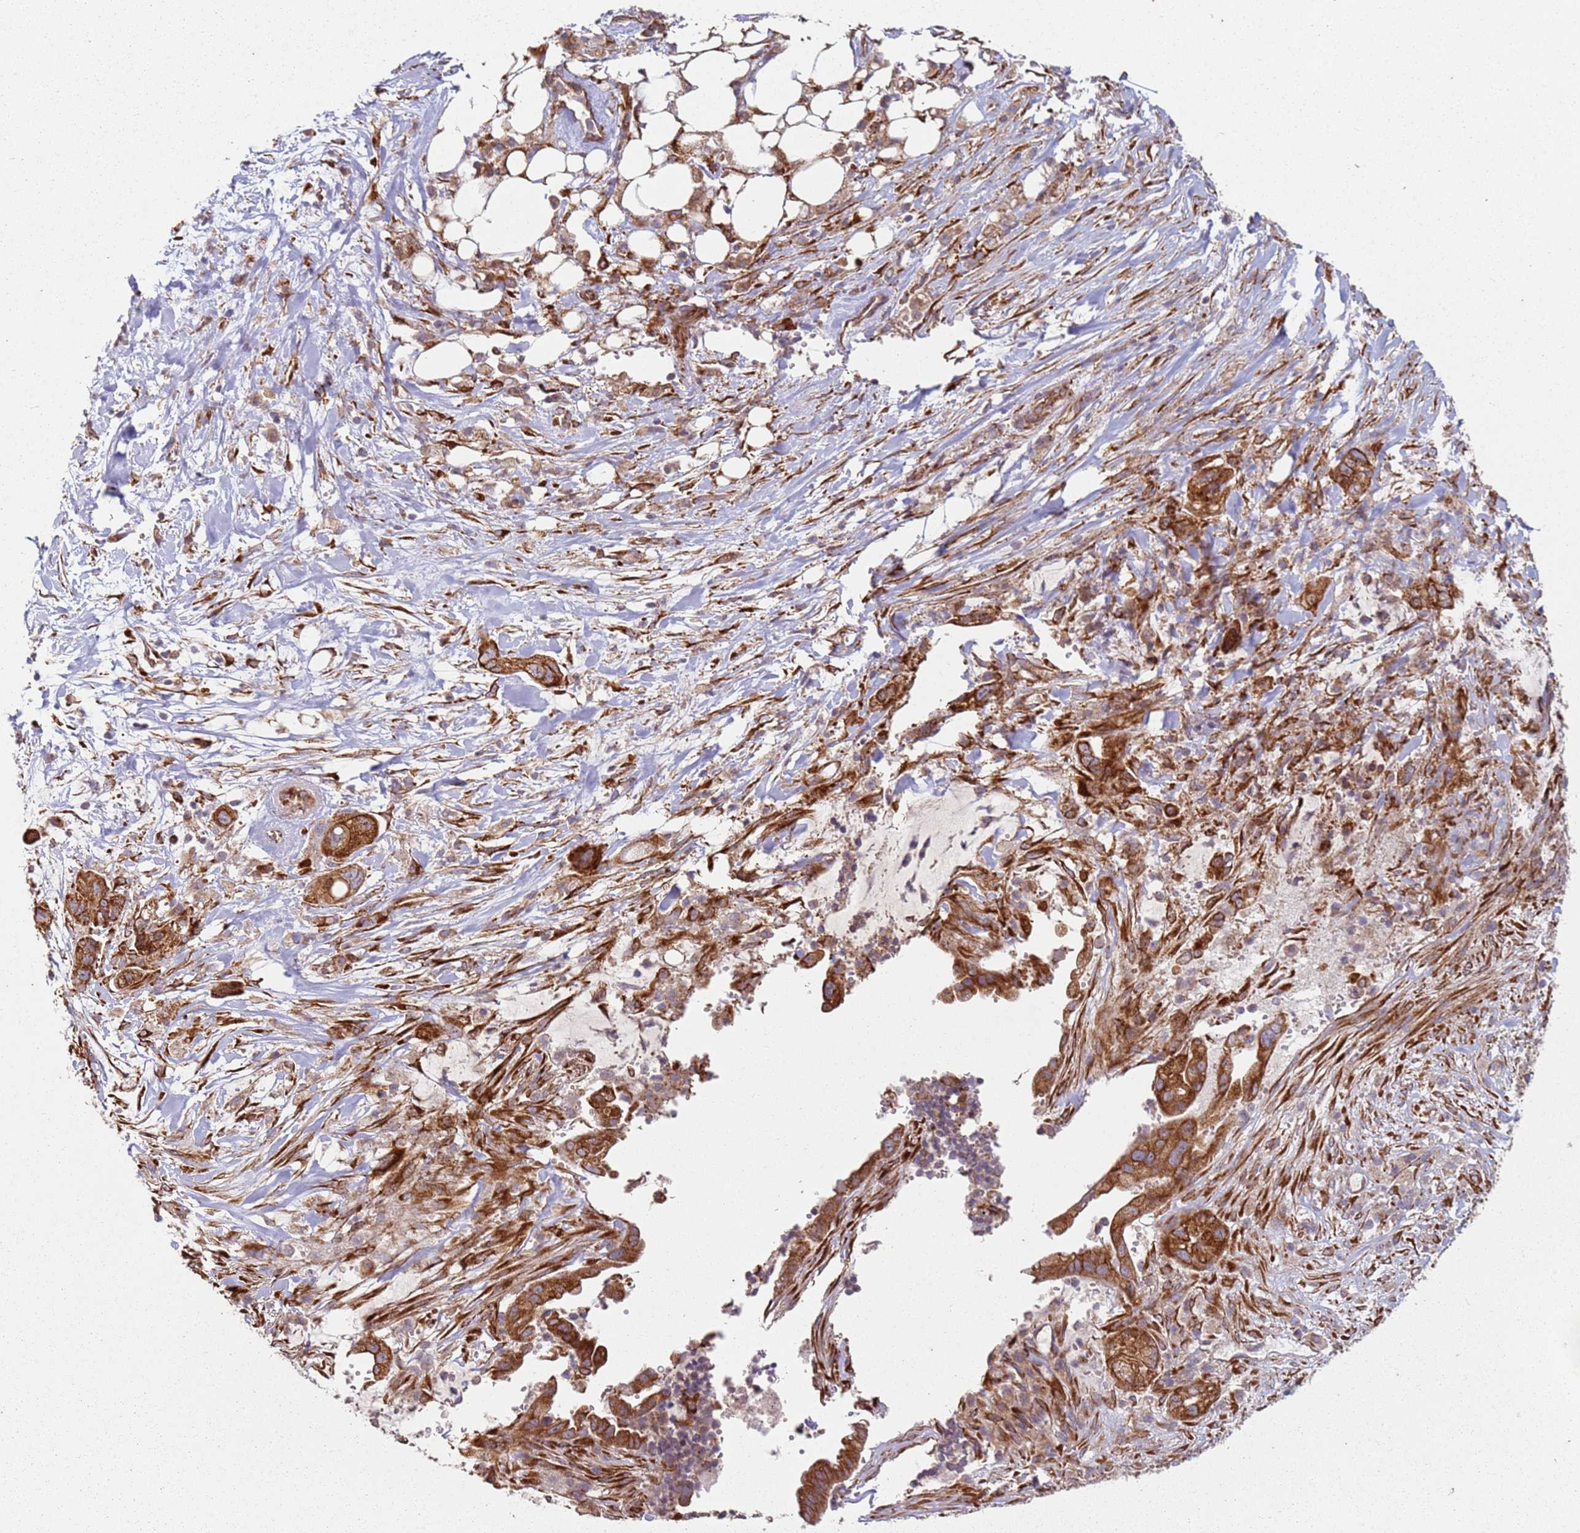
{"staining": {"intensity": "strong", "quantity": ">75%", "location": "cytoplasmic/membranous"}, "tissue": "pancreatic cancer", "cell_type": "Tumor cells", "image_type": "cancer", "snomed": [{"axis": "morphology", "description": "Adenocarcinoma, NOS"}, {"axis": "topography", "description": "Pancreas"}], "caption": "An immunohistochemistry micrograph of neoplastic tissue is shown. Protein staining in brown labels strong cytoplasmic/membranous positivity in pancreatic adenocarcinoma within tumor cells.", "gene": "ARFRP1", "patient": {"sex": "male", "age": 44}}